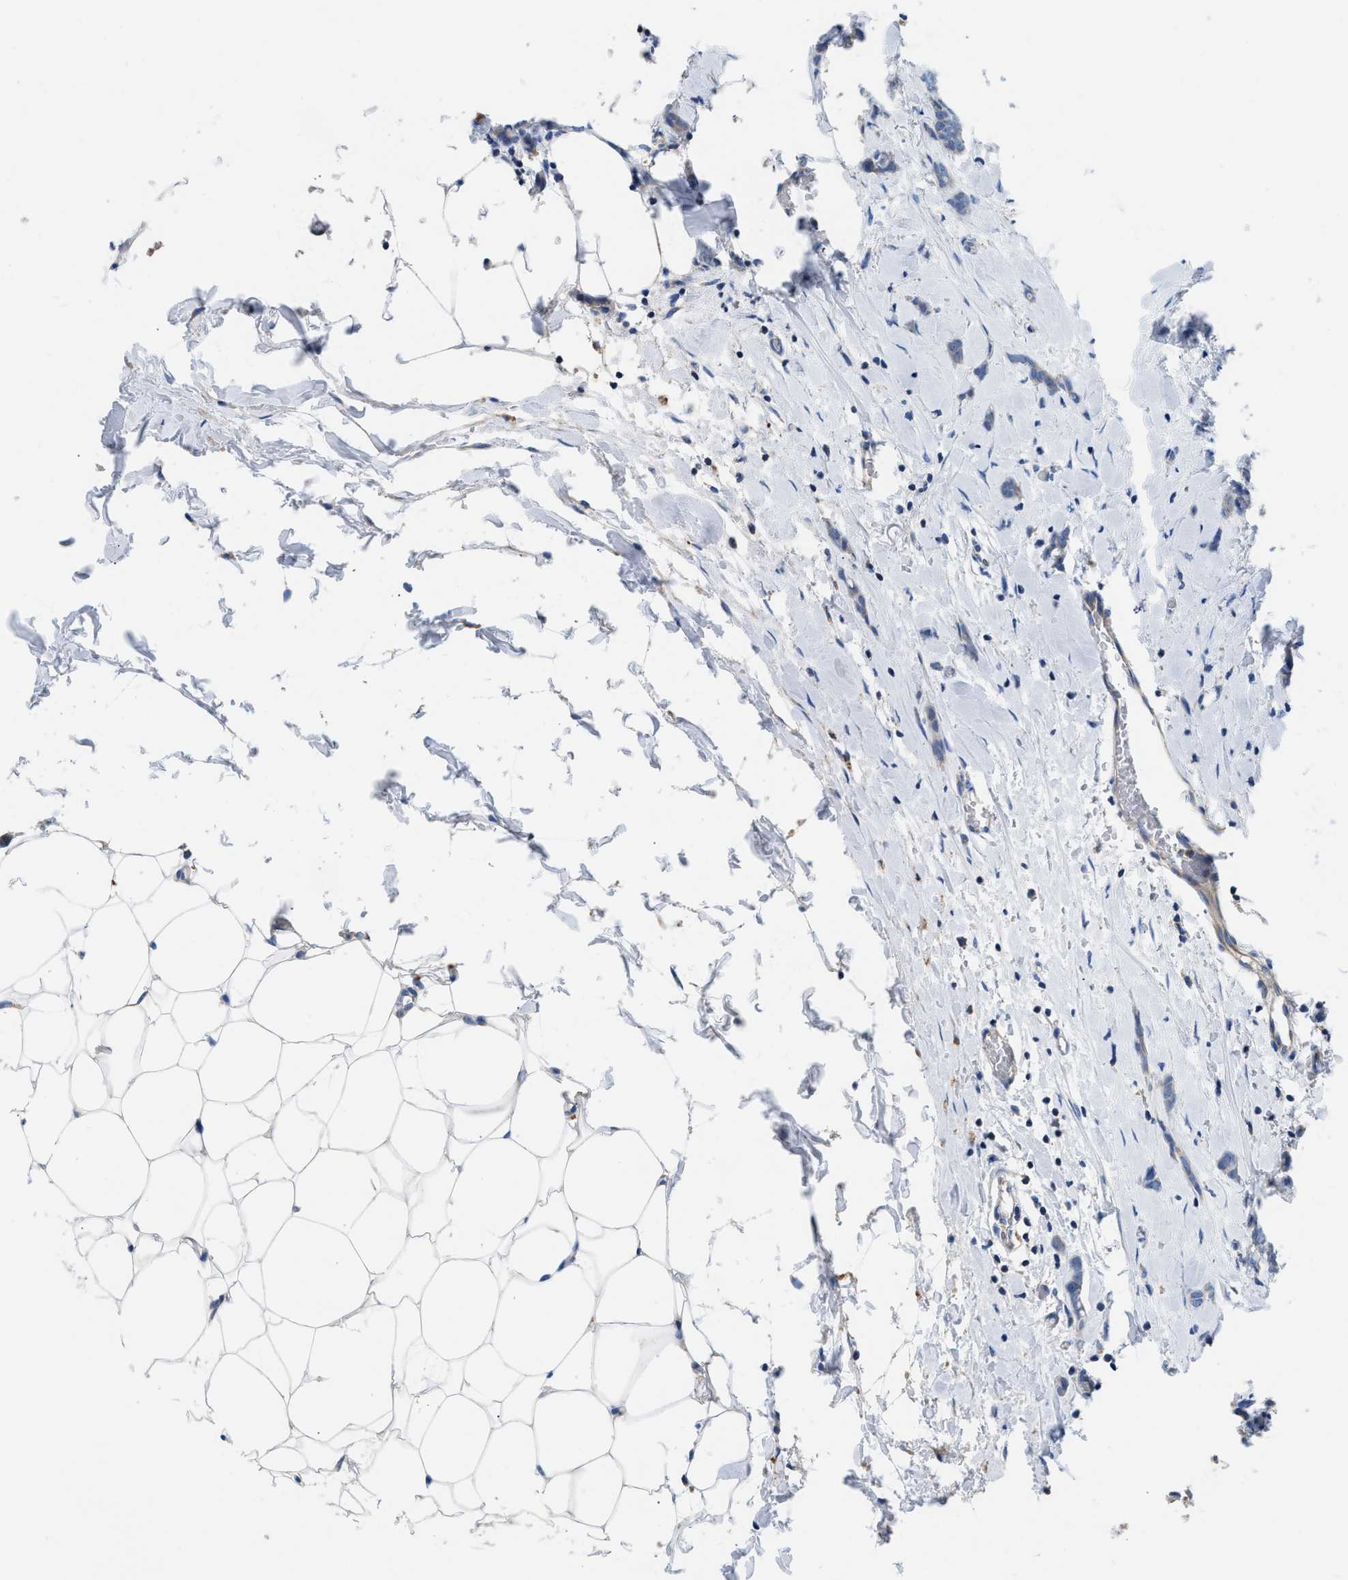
{"staining": {"intensity": "negative", "quantity": "none", "location": "none"}, "tissue": "breast cancer", "cell_type": "Tumor cells", "image_type": "cancer", "snomed": [{"axis": "morphology", "description": "Lobular carcinoma, in situ"}, {"axis": "morphology", "description": "Lobular carcinoma"}, {"axis": "topography", "description": "Breast"}], "caption": "Lobular carcinoma in situ (breast) stained for a protein using IHC displays no positivity tumor cells.", "gene": "SLC25A13", "patient": {"sex": "female", "age": 41}}